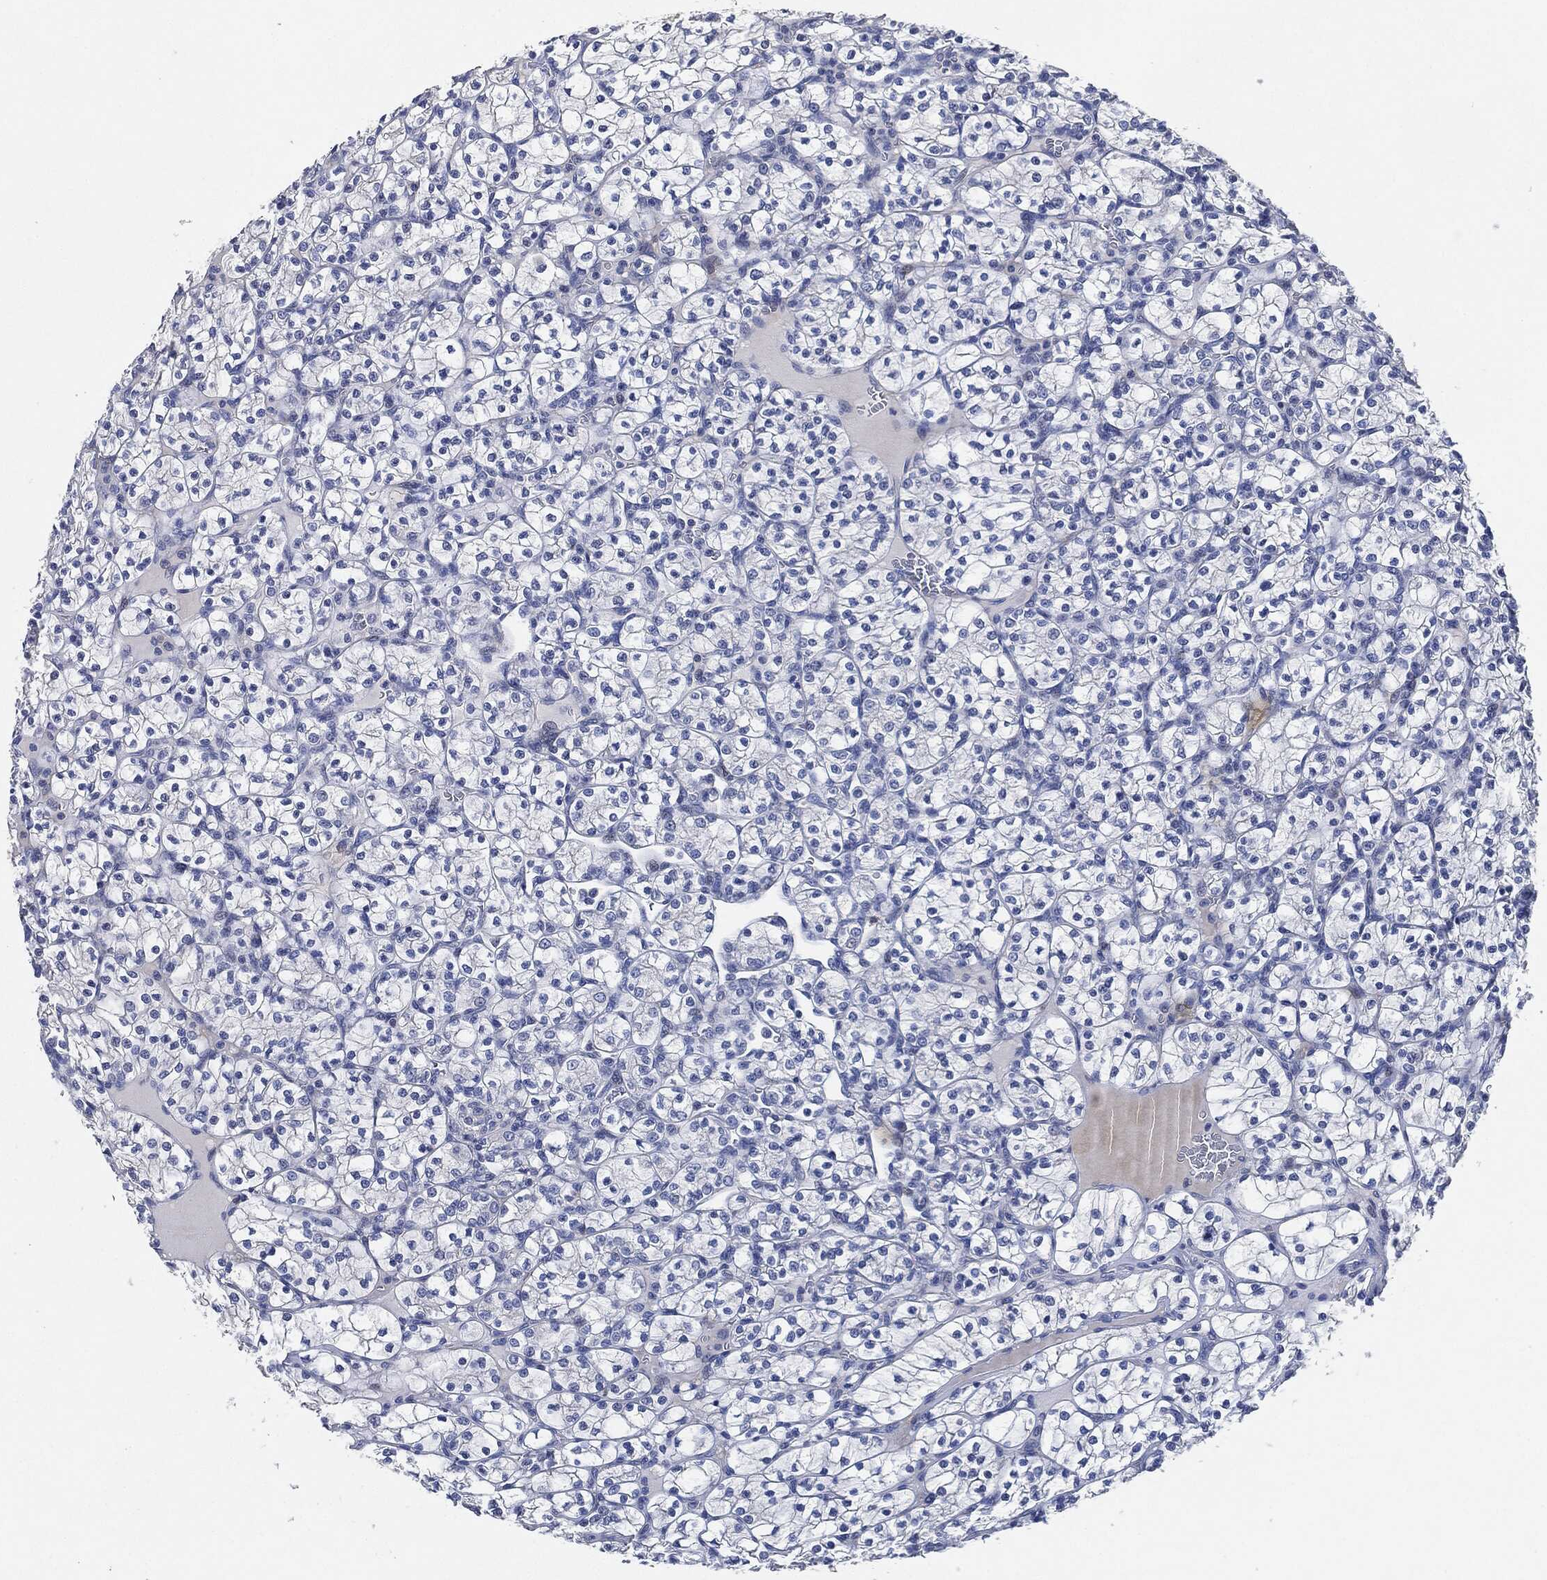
{"staining": {"intensity": "negative", "quantity": "none", "location": "none"}, "tissue": "renal cancer", "cell_type": "Tumor cells", "image_type": "cancer", "snomed": [{"axis": "morphology", "description": "Adenocarcinoma, NOS"}, {"axis": "topography", "description": "Kidney"}], "caption": "Renal cancer (adenocarcinoma) stained for a protein using IHC shows no expression tumor cells.", "gene": "NTRK1", "patient": {"sex": "female", "age": 89}}